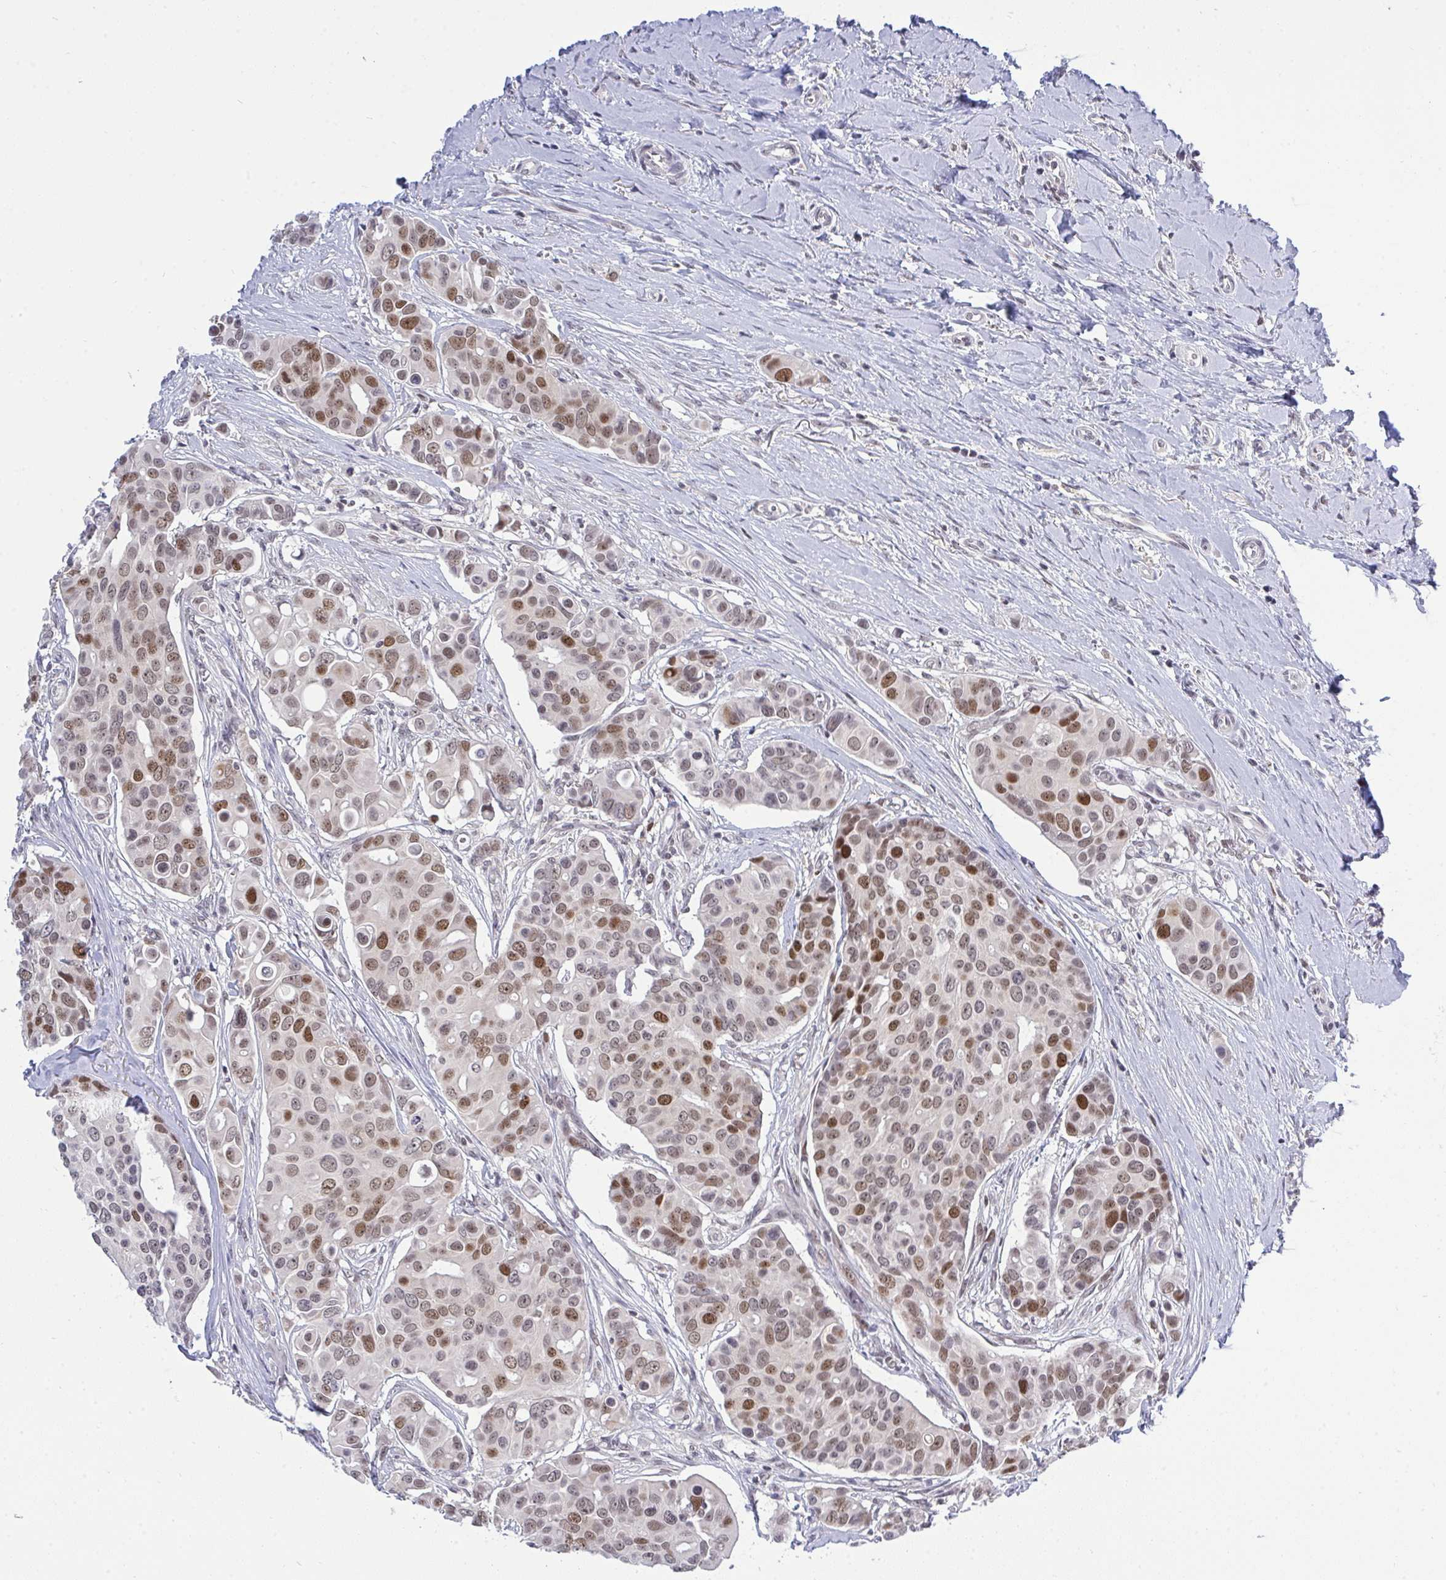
{"staining": {"intensity": "moderate", "quantity": "25%-75%", "location": "nuclear"}, "tissue": "breast cancer", "cell_type": "Tumor cells", "image_type": "cancer", "snomed": [{"axis": "morphology", "description": "Normal tissue, NOS"}, {"axis": "morphology", "description": "Duct carcinoma"}, {"axis": "topography", "description": "Skin"}, {"axis": "topography", "description": "Breast"}], "caption": "This photomicrograph demonstrates breast infiltrating ductal carcinoma stained with IHC to label a protein in brown. The nuclear of tumor cells show moderate positivity for the protein. Nuclei are counter-stained blue.", "gene": "RFC4", "patient": {"sex": "female", "age": 54}}